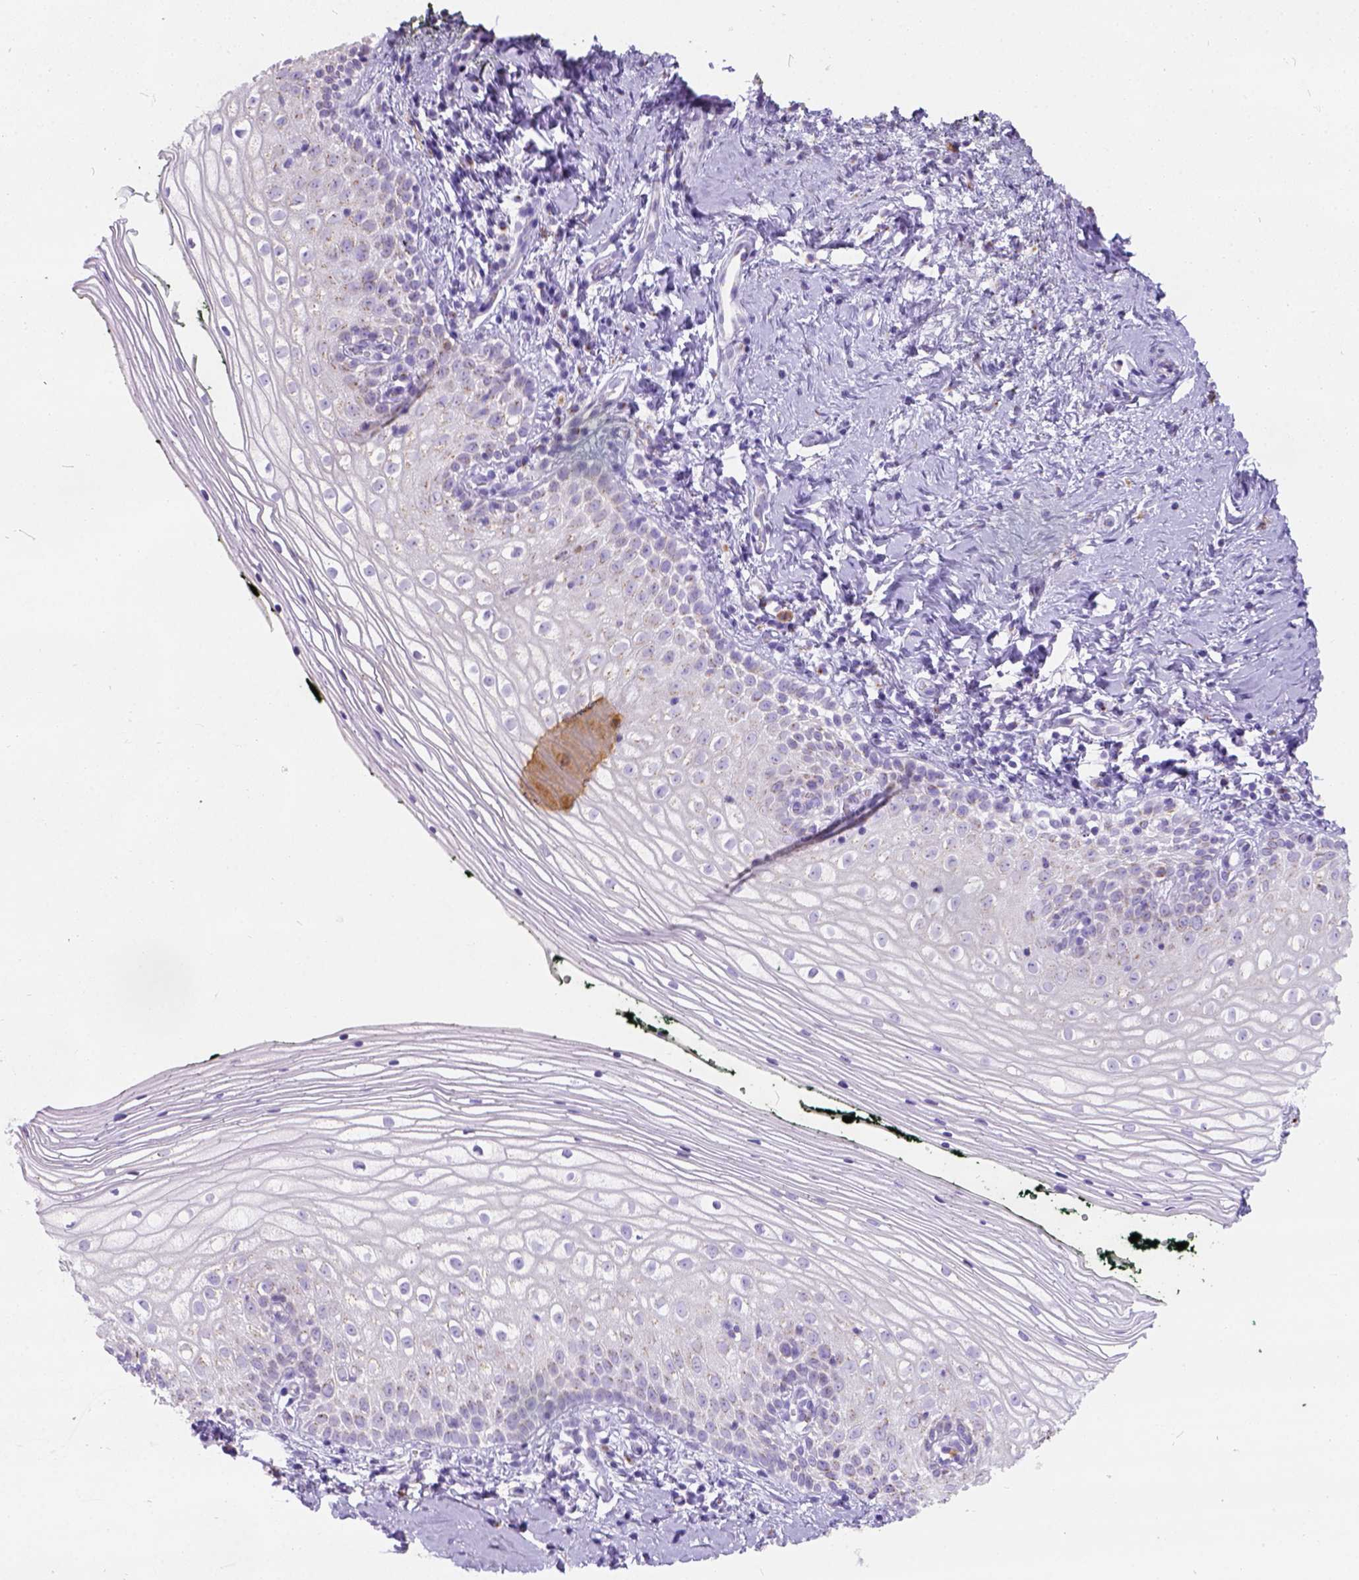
{"staining": {"intensity": "negative", "quantity": "none", "location": "none"}, "tissue": "vagina", "cell_type": "Squamous epithelial cells", "image_type": "normal", "snomed": [{"axis": "morphology", "description": "Normal tissue, NOS"}, {"axis": "topography", "description": "Vagina"}], "caption": "Squamous epithelial cells are negative for brown protein staining in benign vagina.", "gene": "PHF7", "patient": {"sex": "female", "age": 47}}